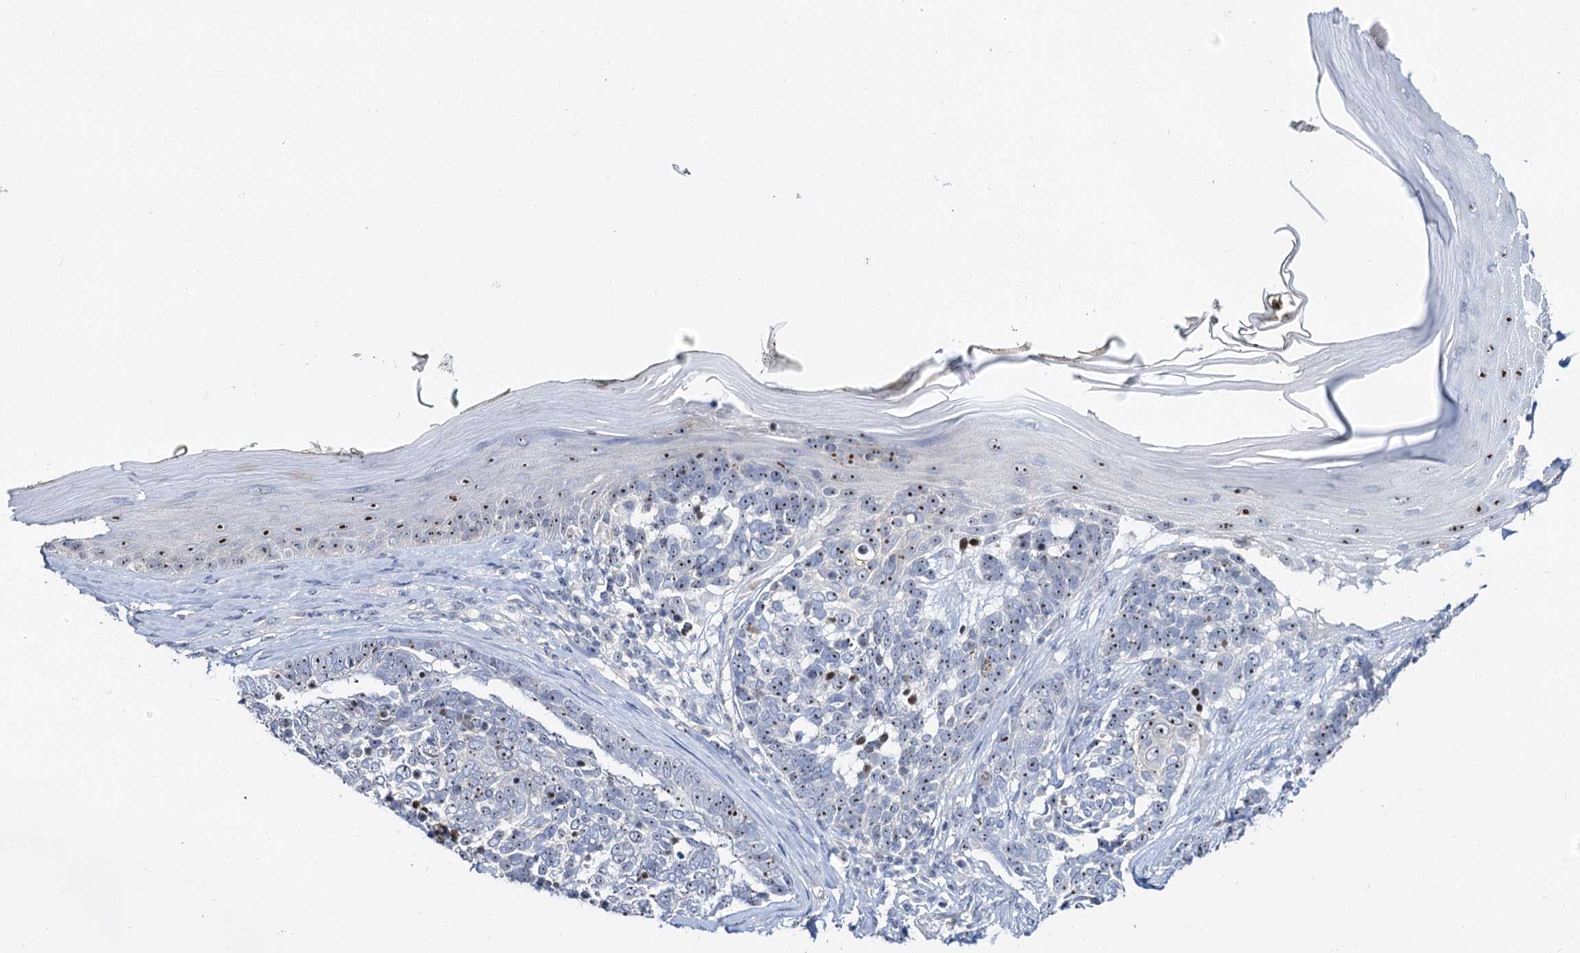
{"staining": {"intensity": "weak", "quantity": "25%-75%", "location": "nuclear"}, "tissue": "skin cancer", "cell_type": "Tumor cells", "image_type": "cancer", "snomed": [{"axis": "morphology", "description": "Basal cell carcinoma"}, {"axis": "topography", "description": "Skin"}], "caption": "Skin basal cell carcinoma stained with a brown dye shows weak nuclear positive expression in approximately 25%-75% of tumor cells.", "gene": "NOP2", "patient": {"sex": "female", "age": 81}}